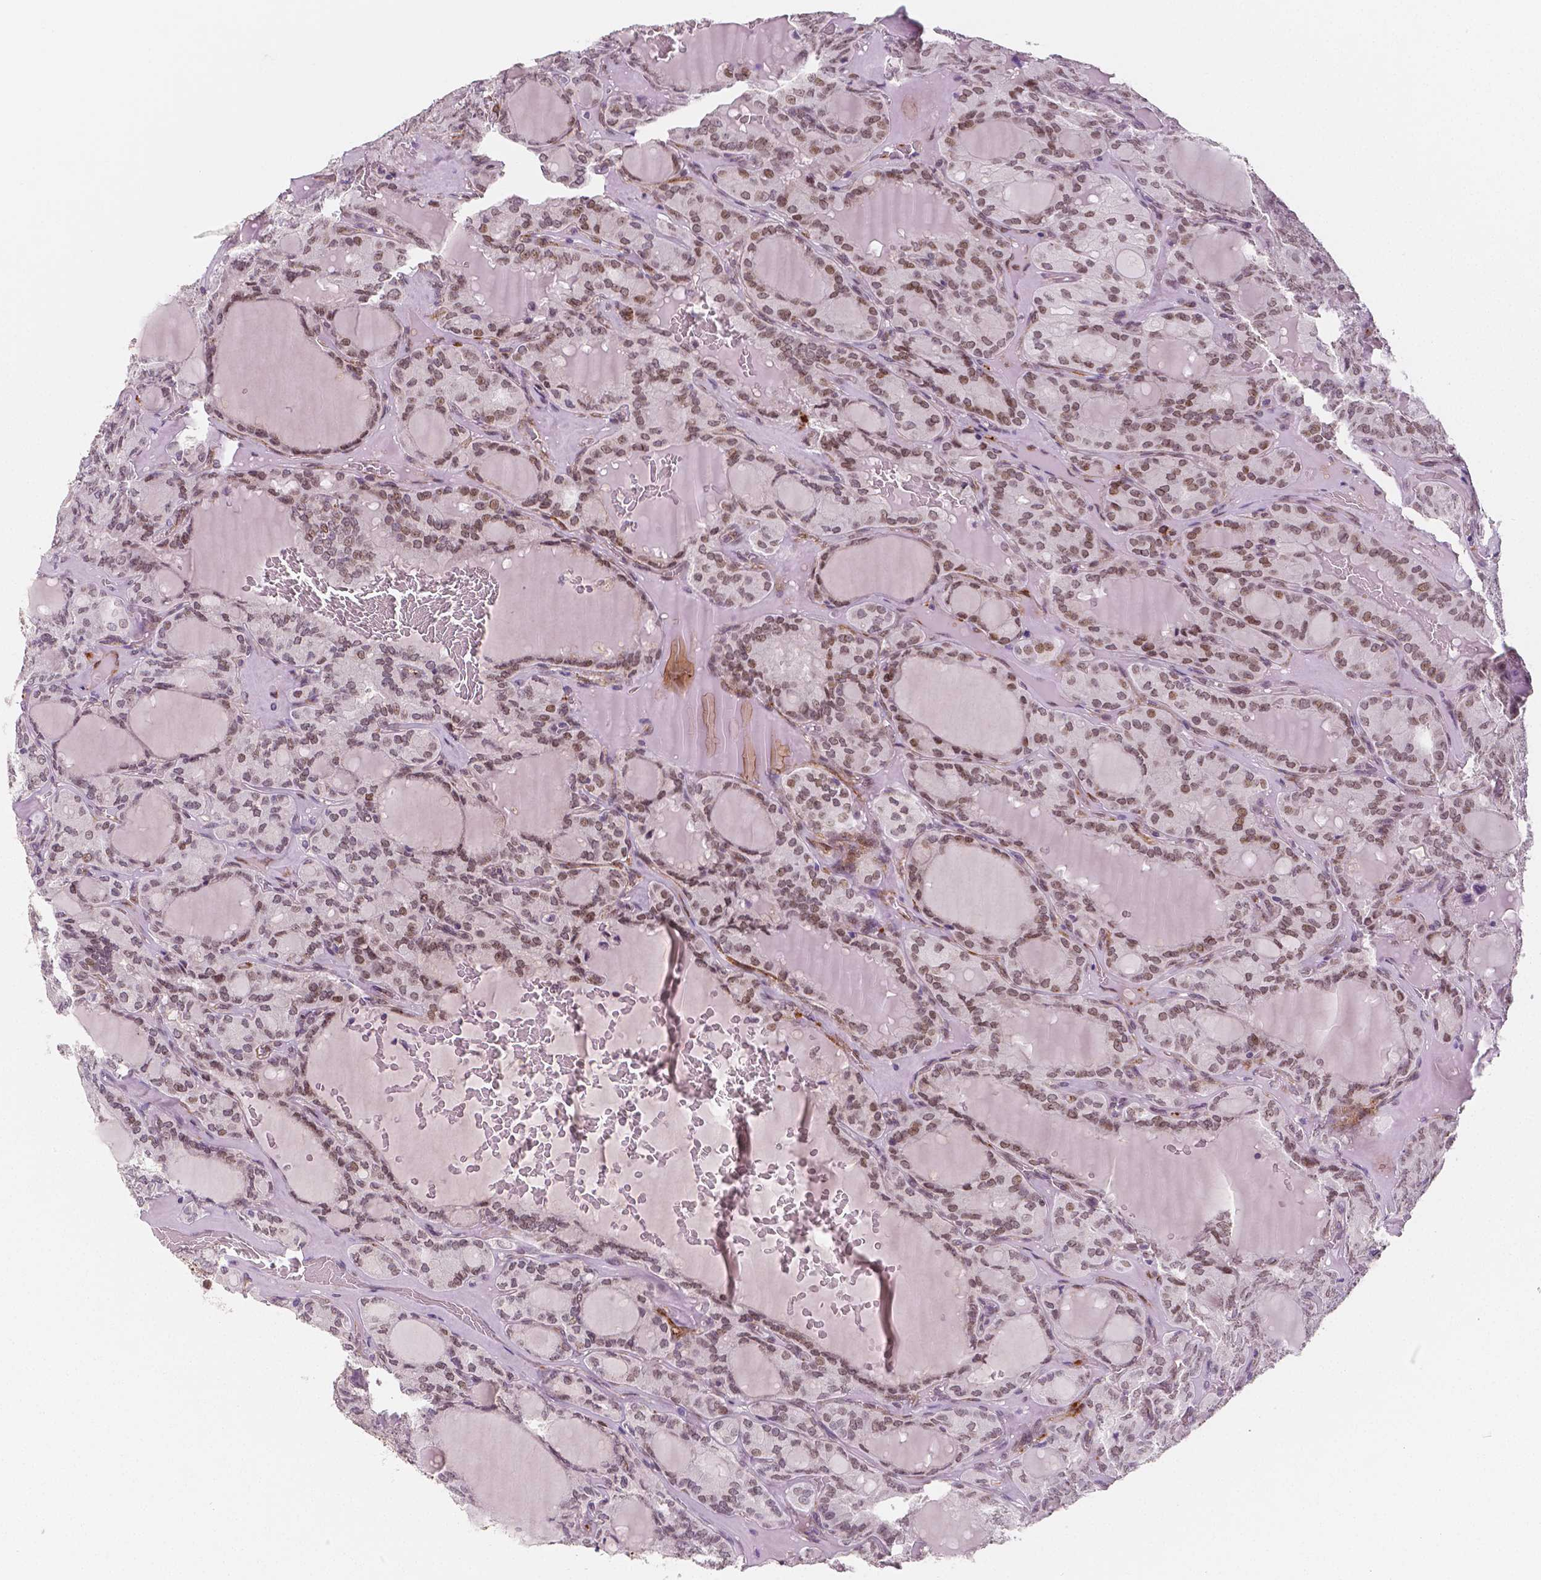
{"staining": {"intensity": "moderate", "quantity": ">75%", "location": "nuclear"}, "tissue": "thyroid cancer", "cell_type": "Tumor cells", "image_type": "cancer", "snomed": [{"axis": "morphology", "description": "Papillary adenocarcinoma, NOS"}, {"axis": "topography", "description": "Thyroid gland"}], "caption": "An IHC micrograph of neoplastic tissue is shown. Protein staining in brown highlights moderate nuclear positivity in thyroid cancer (papillary adenocarcinoma) within tumor cells.", "gene": "KDM5B", "patient": {"sex": "male", "age": 87}}